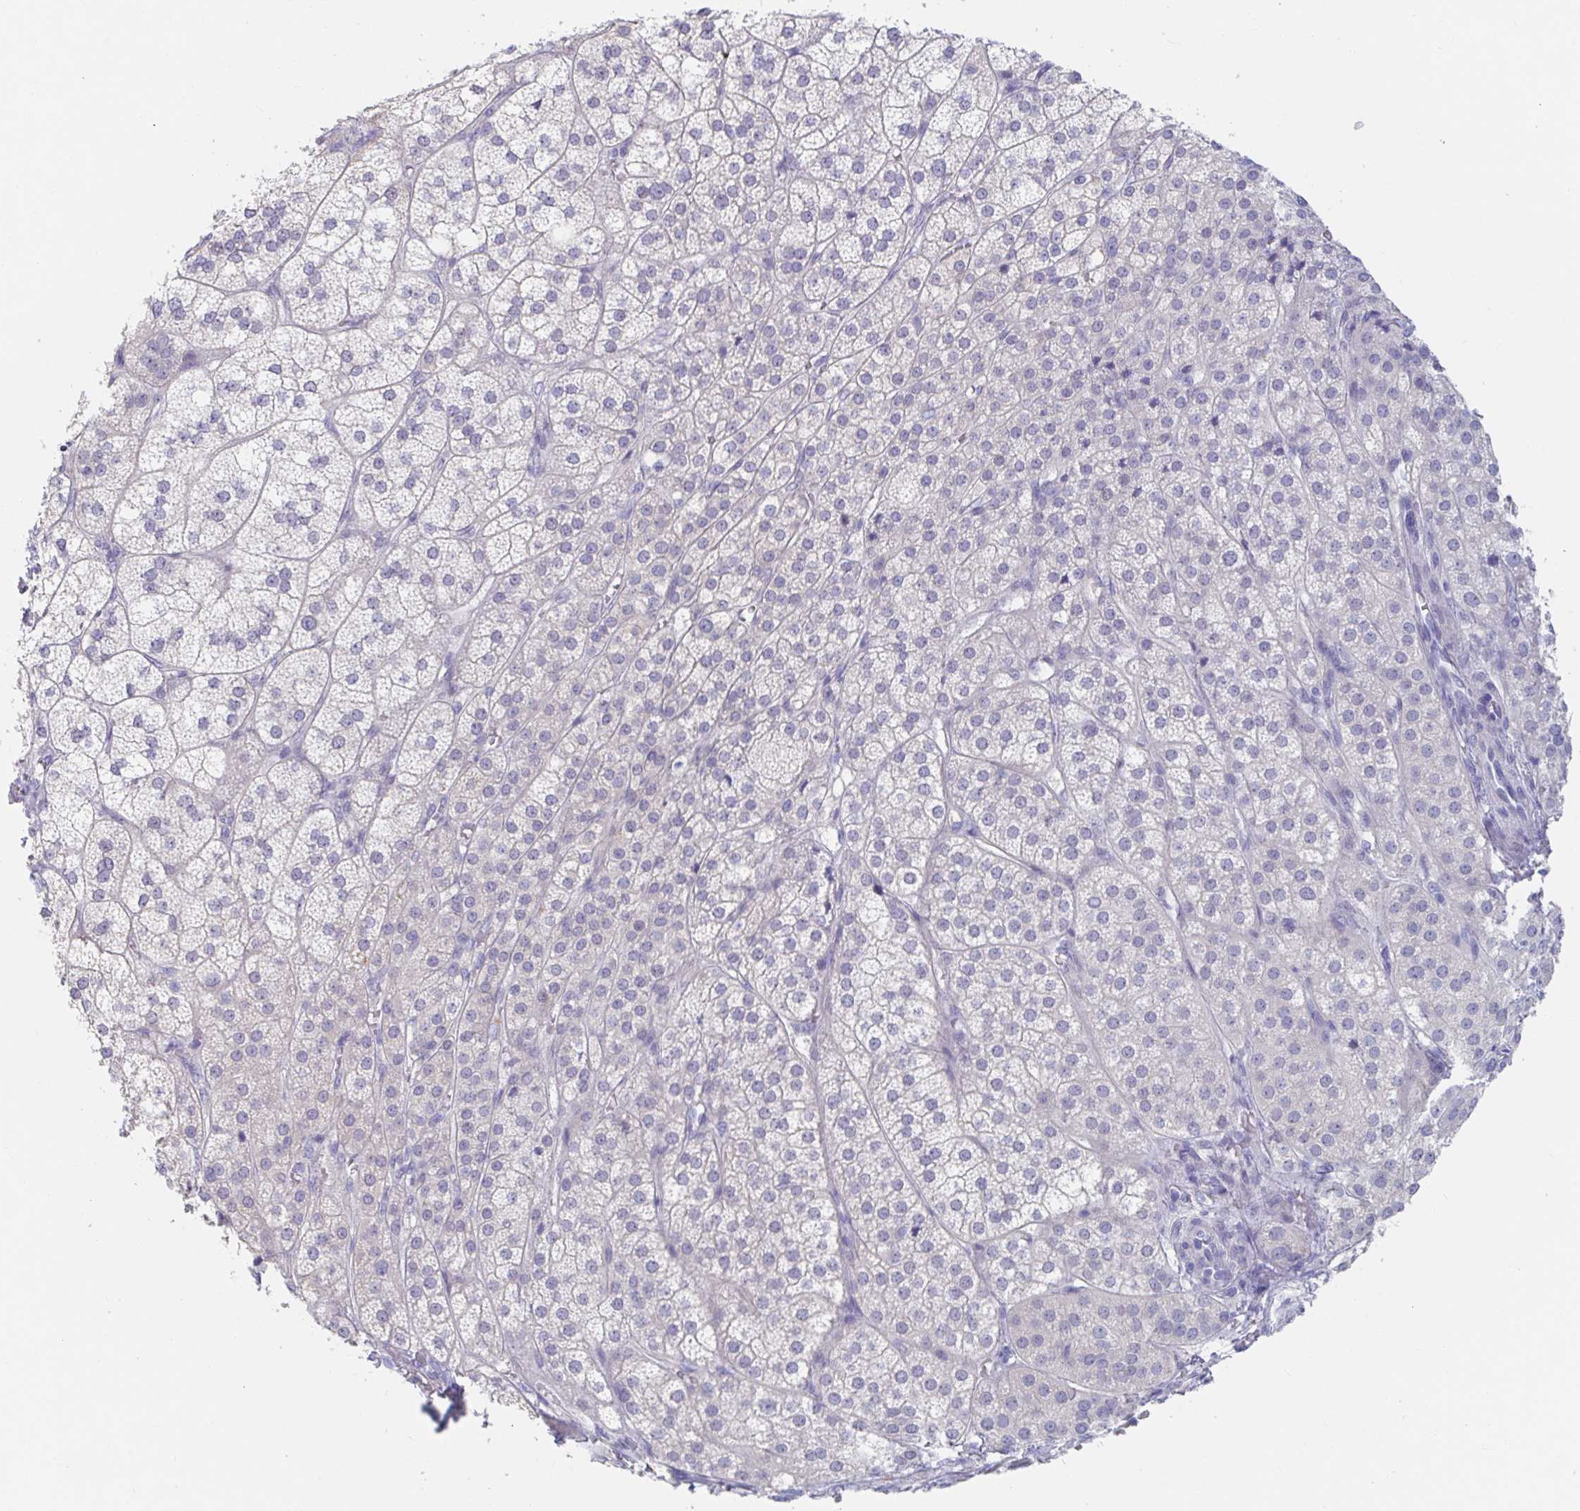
{"staining": {"intensity": "moderate", "quantity": "<25%", "location": "cytoplasmic/membranous"}, "tissue": "adrenal gland", "cell_type": "Glandular cells", "image_type": "normal", "snomed": [{"axis": "morphology", "description": "Normal tissue, NOS"}, {"axis": "topography", "description": "Adrenal gland"}], "caption": "DAB immunohistochemical staining of normal human adrenal gland shows moderate cytoplasmic/membranous protein expression in about <25% of glandular cells.", "gene": "KCNK5", "patient": {"sex": "female", "age": 60}}